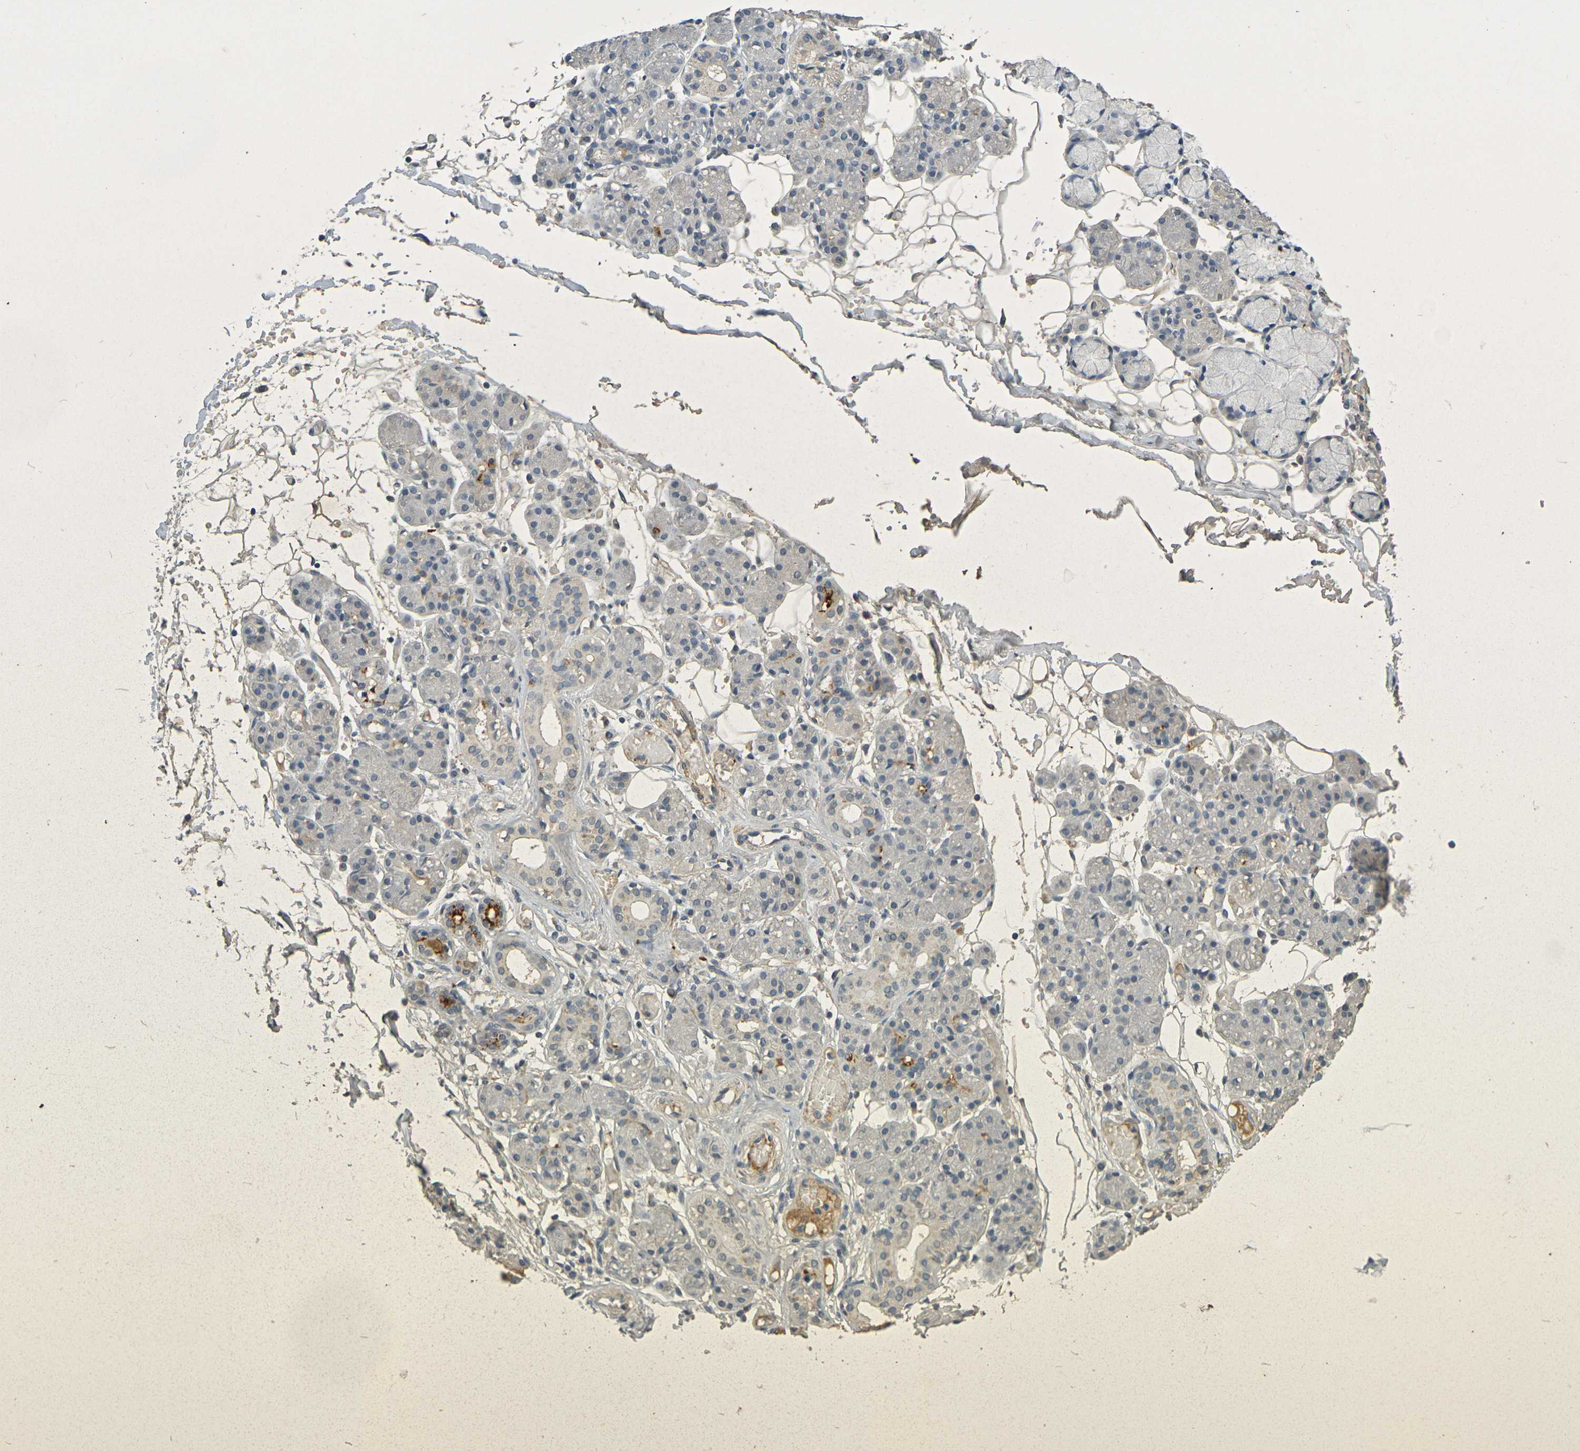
{"staining": {"intensity": "negative", "quantity": "none", "location": "none"}, "tissue": "salivary gland", "cell_type": "Glandular cells", "image_type": "normal", "snomed": [{"axis": "morphology", "description": "Normal tissue, NOS"}, {"axis": "topography", "description": "Salivary gland"}], "caption": "The micrograph exhibits no significant positivity in glandular cells of salivary gland. The staining was performed using DAB (3,3'-diaminobenzidine) to visualize the protein expression in brown, while the nuclei were stained in blue with hematoxylin (Magnification: 20x).", "gene": "IL10", "patient": {"sex": "male", "age": 63}}